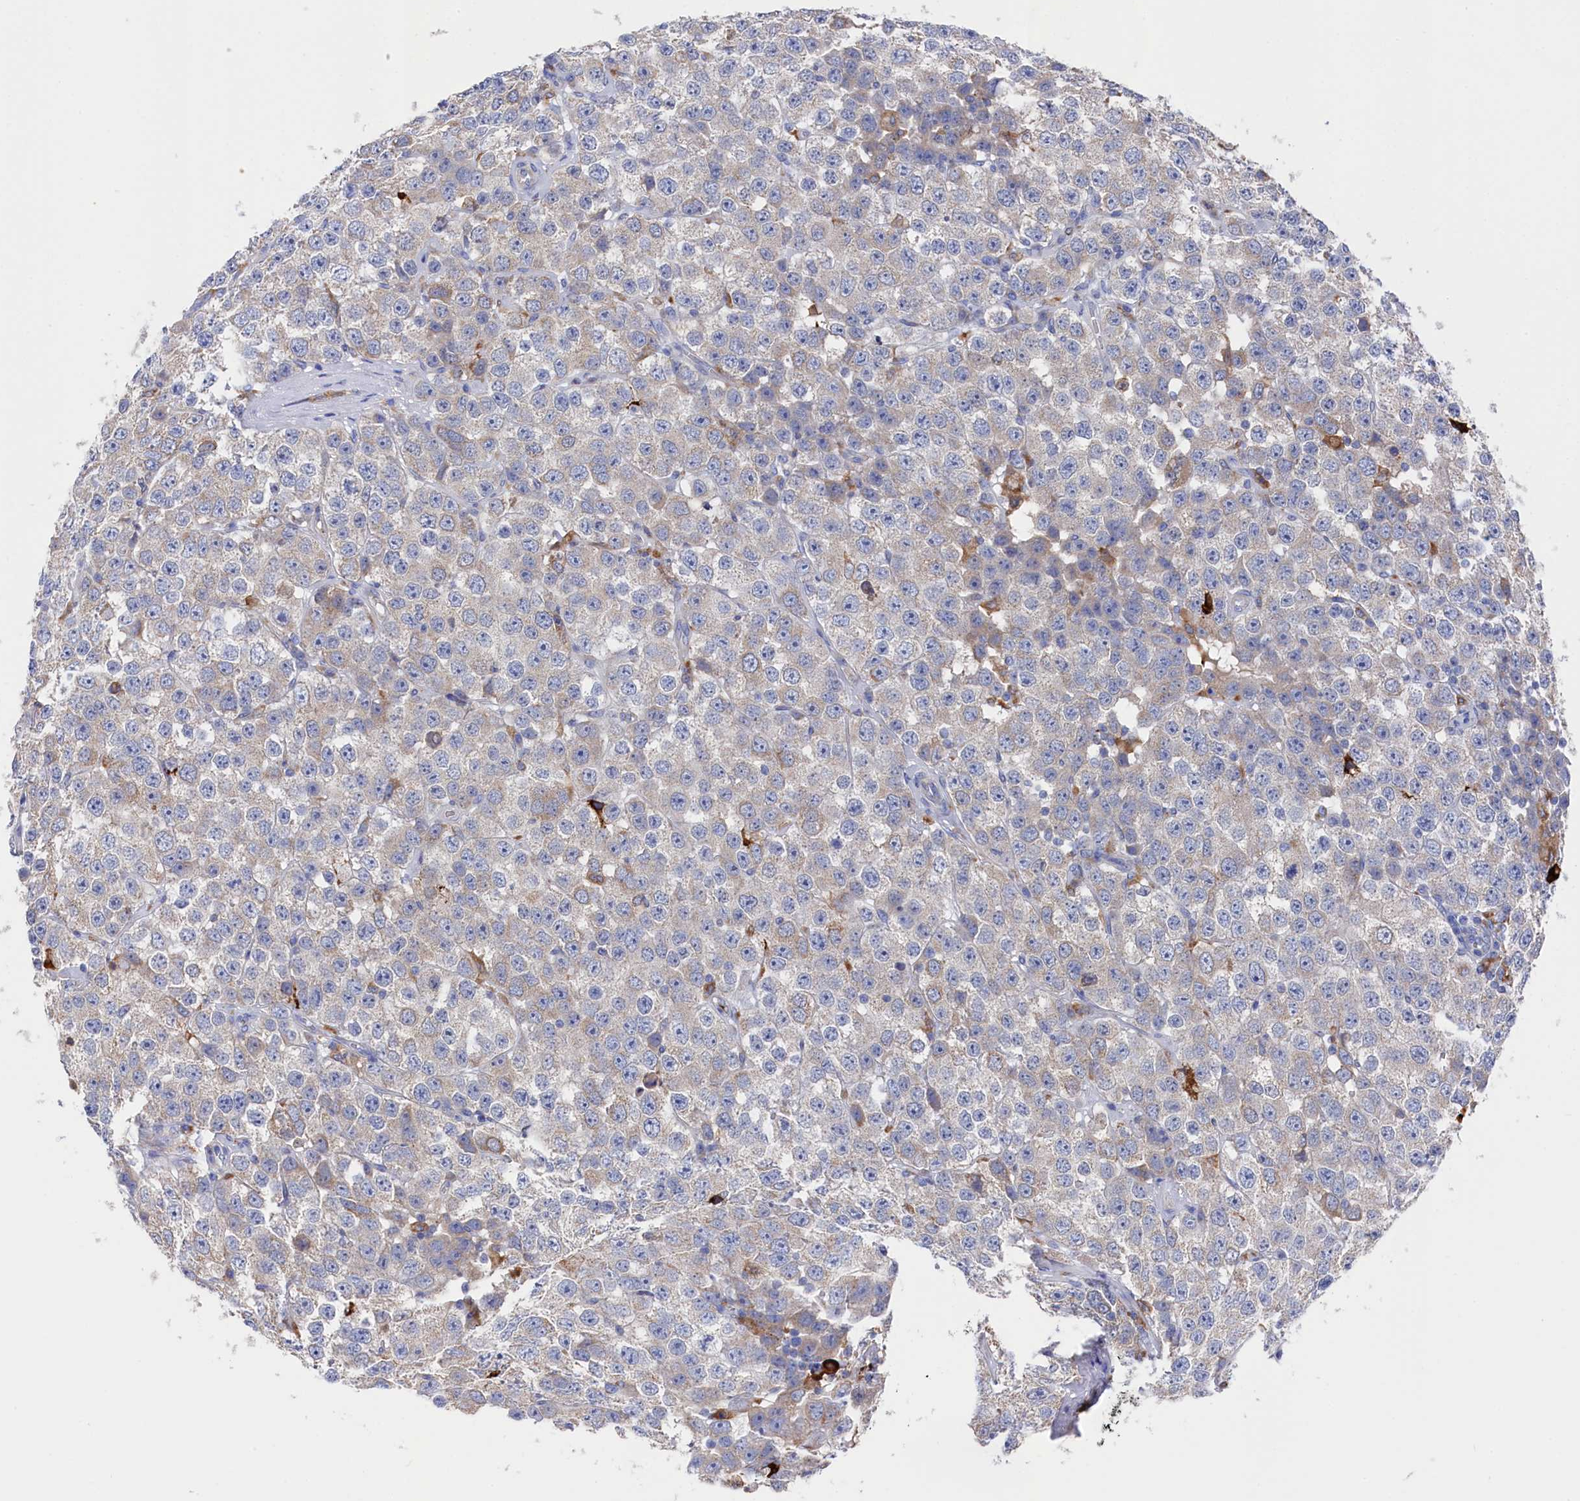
{"staining": {"intensity": "weak", "quantity": "25%-75%", "location": "cytoplasmic/membranous"}, "tissue": "testis cancer", "cell_type": "Tumor cells", "image_type": "cancer", "snomed": [{"axis": "morphology", "description": "Seminoma, NOS"}, {"axis": "topography", "description": "Testis"}], "caption": "Weak cytoplasmic/membranous staining for a protein is seen in approximately 25%-75% of tumor cells of testis cancer (seminoma) using IHC.", "gene": "C12orf73", "patient": {"sex": "male", "age": 28}}